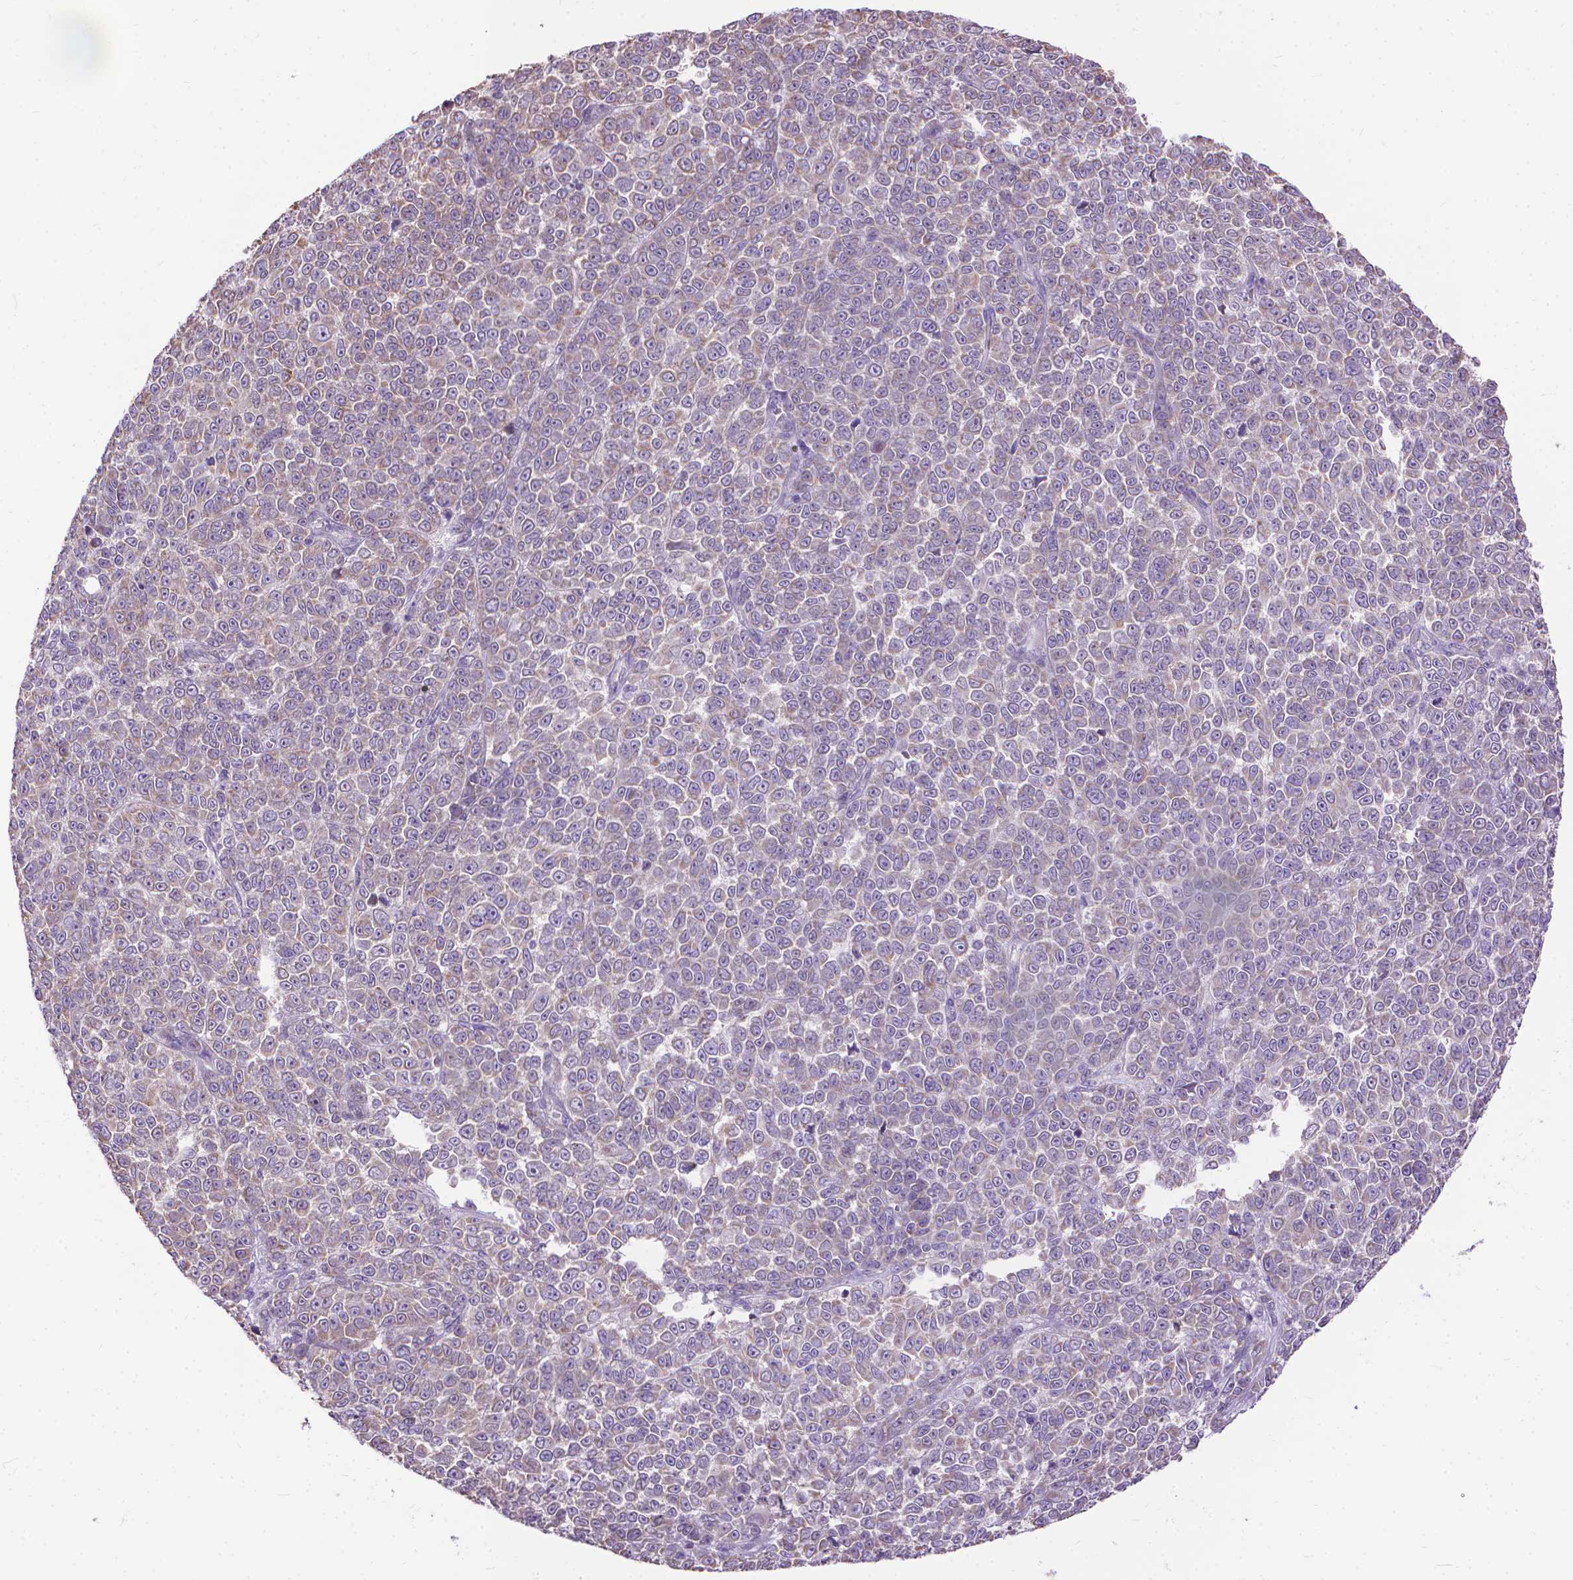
{"staining": {"intensity": "weak", "quantity": "25%-75%", "location": "cytoplasmic/membranous"}, "tissue": "melanoma", "cell_type": "Tumor cells", "image_type": "cancer", "snomed": [{"axis": "morphology", "description": "Malignant melanoma, NOS"}, {"axis": "topography", "description": "Skin"}], "caption": "Tumor cells demonstrate low levels of weak cytoplasmic/membranous positivity in approximately 25%-75% of cells in human malignant melanoma. (Stains: DAB (3,3'-diaminobenzidine) in brown, nuclei in blue, Microscopy: brightfield microscopy at high magnification).", "gene": "SYN1", "patient": {"sex": "female", "age": 95}}